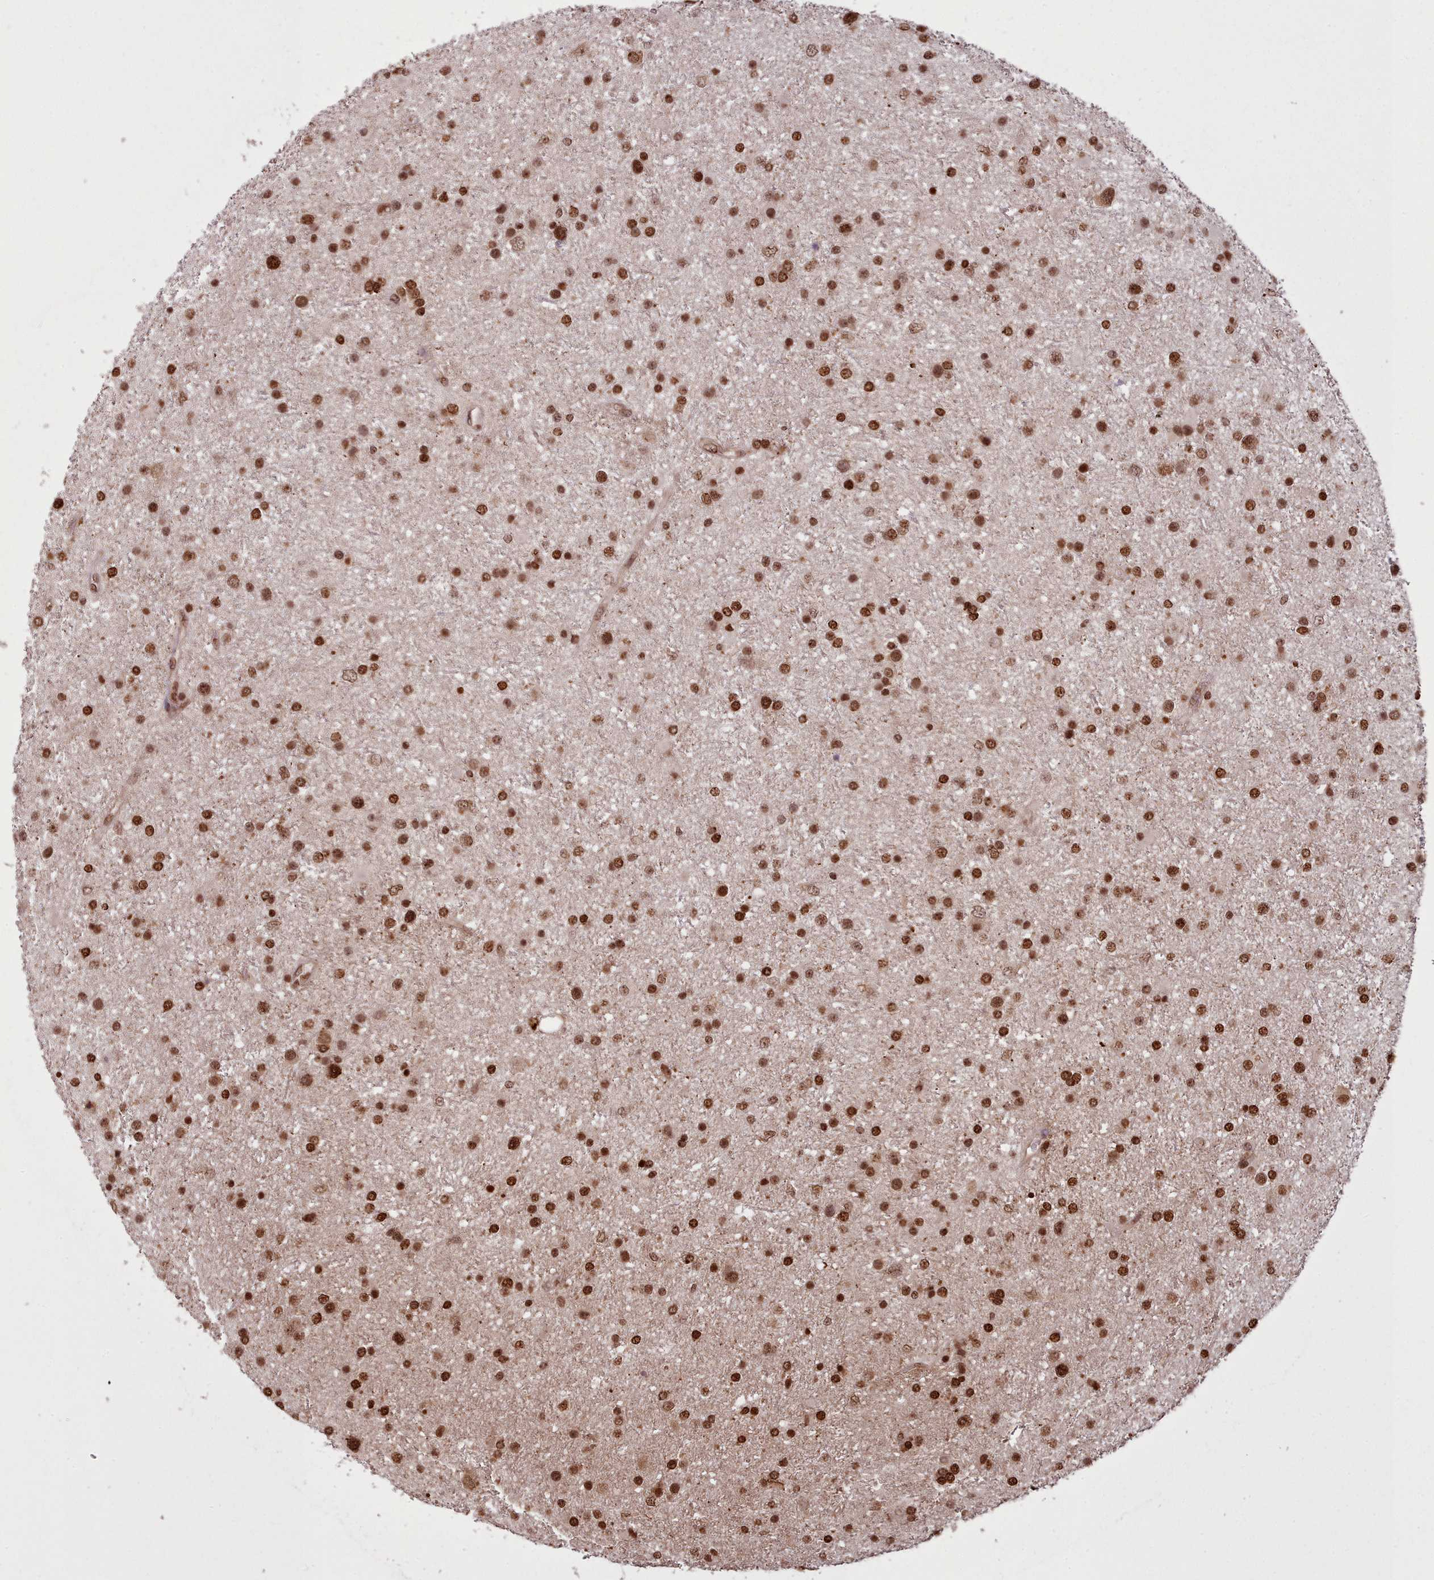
{"staining": {"intensity": "strong", "quantity": ">75%", "location": "nuclear"}, "tissue": "glioma", "cell_type": "Tumor cells", "image_type": "cancer", "snomed": [{"axis": "morphology", "description": "Glioma, malignant, Low grade"}, {"axis": "topography", "description": "Brain"}], "caption": "Brown immunohistochemical staining in human glioma shows strong nuclear expression in approximately >75% of tumor cells.", "gene": "RPS27A", "patient": {"sex": "female", "age": 32}}